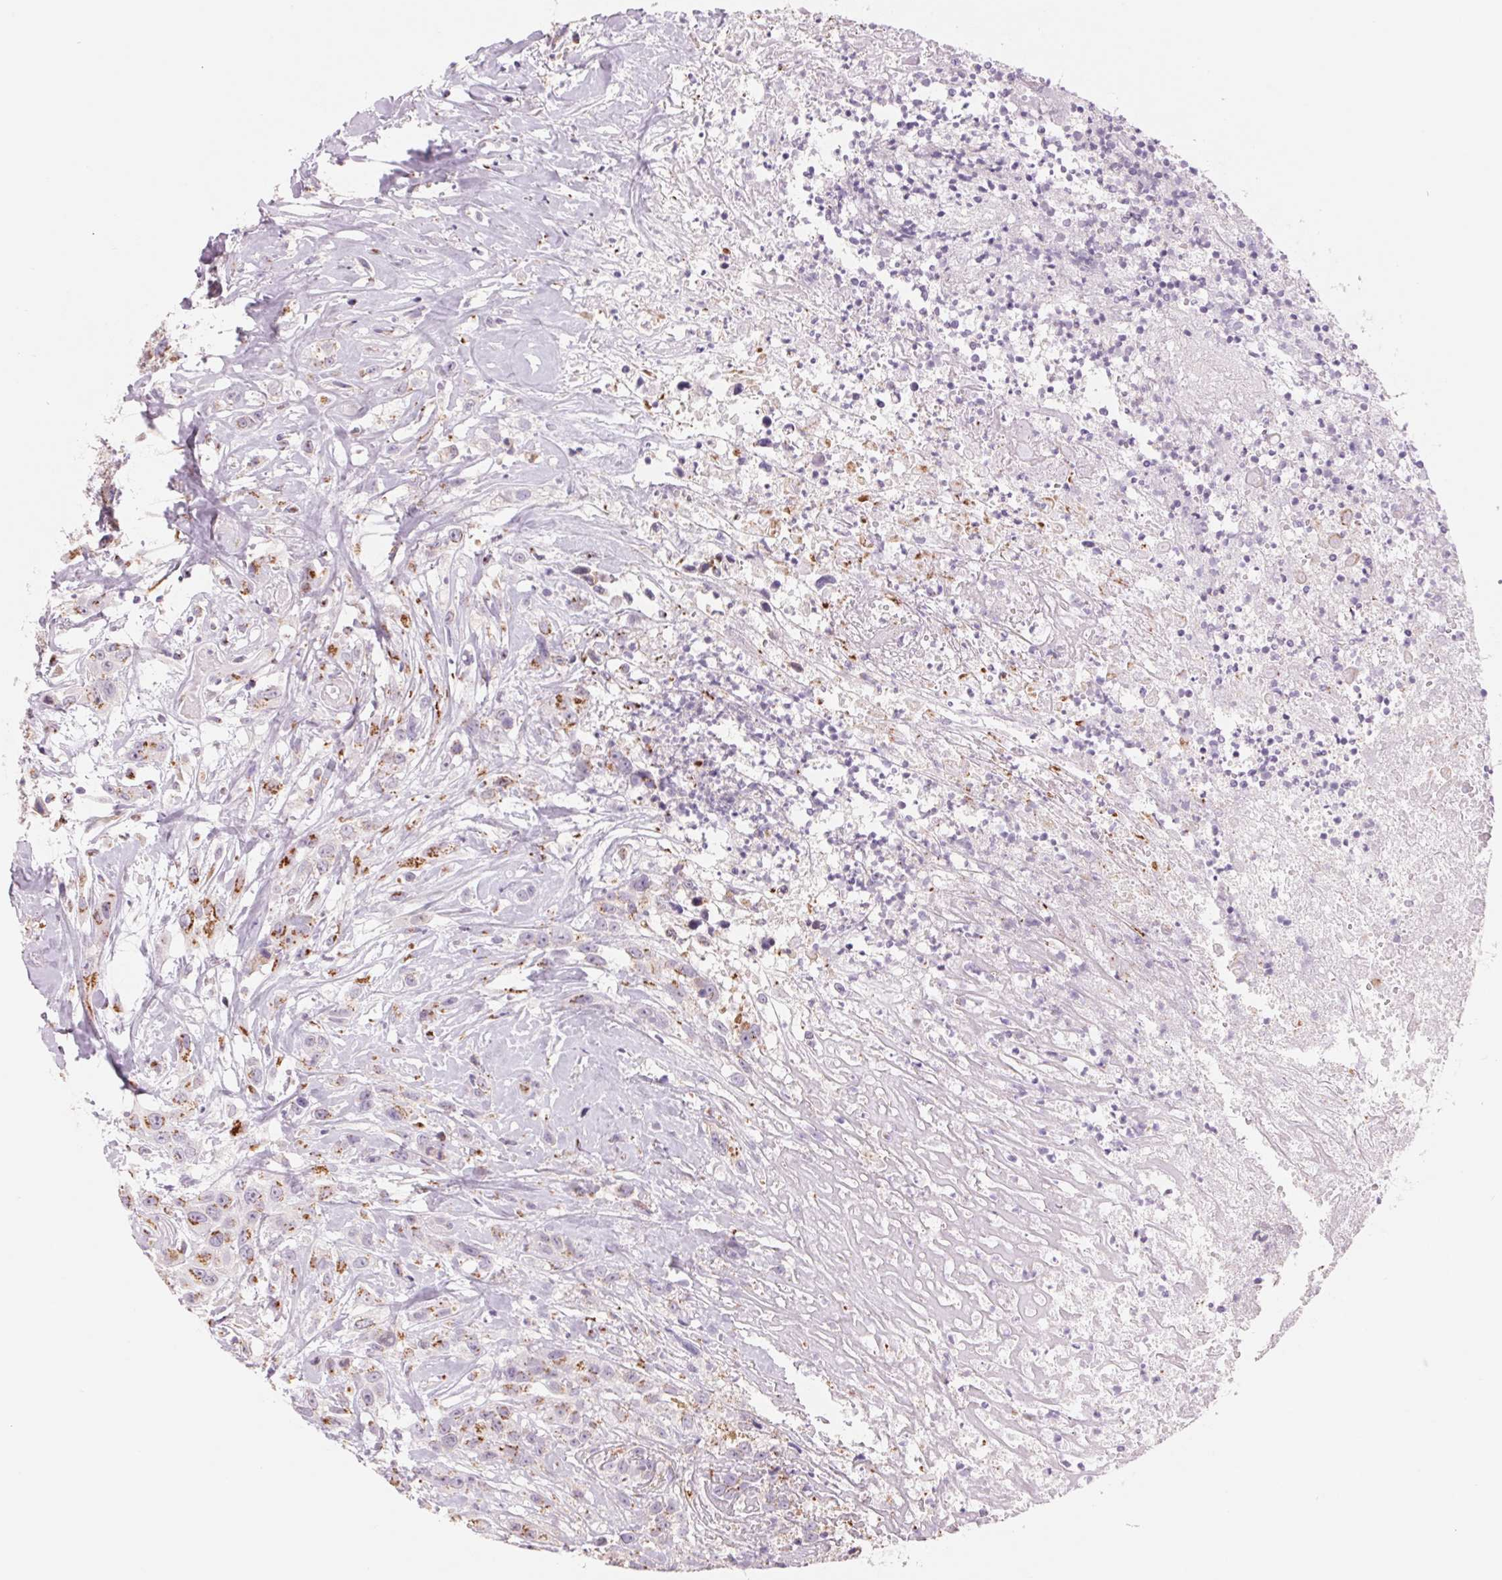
{"staining": {"intensity": "moderate", "quantity": ">75%", "location": "cytoplasmic/membranous"}, "tissue": "head and neck cancer", "cell_type": "Tumor cells", "image_type": "cancer", "snomed": [{"axis": "morphology", "description": "Squamous cell carcinoma, NOS"}, {"axis": "topography", "description": "Head-Neck"}], "caption": "Protein positivity by immunohistochemistry (IHC) shows moderate cytoplasmic/membranous staining in about >75% of tumor cells in head and neck squamous cell carcinoma.", "gene": "GALNT7", "patient": {"sex": "male", "age": 57}}